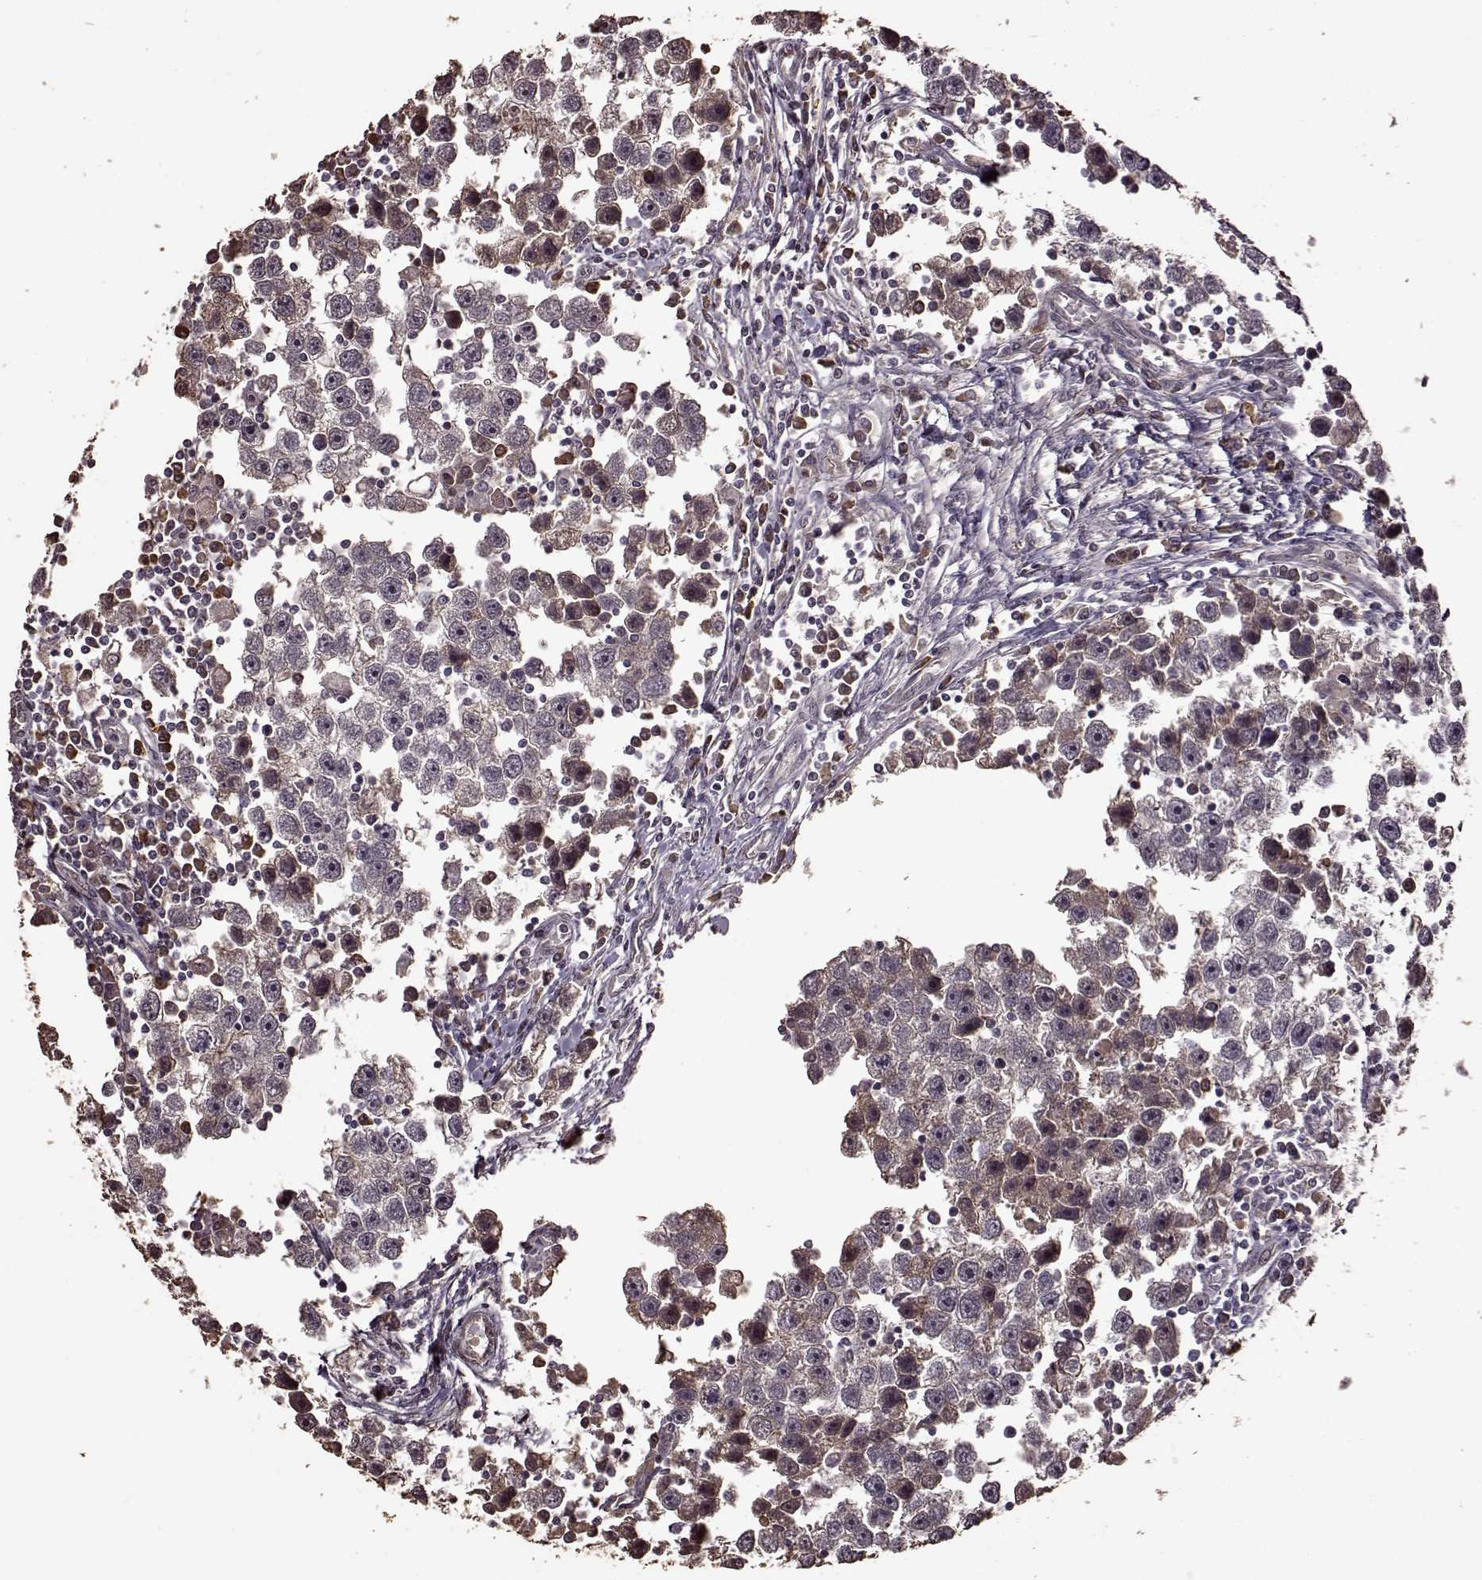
{"staining": {"intensity": "weak", "quantity": "<25%", "location": "cytoplasmic/membranous"}, "tissue": "testis cancer", "cell_type": "Tumor cells", "image_type": "cancer", "snomed": [{"axis": "morphology", "description": "Seminoma, NOS"}, {"axis": "topography", "description": "Testis"}], "caption": "Testis seminoma stained for a protein using immunohistochemistry reveals no positivity tumor cells.", "gene": "FBXW11", "patient": {"sex": "male", "age": 30}}